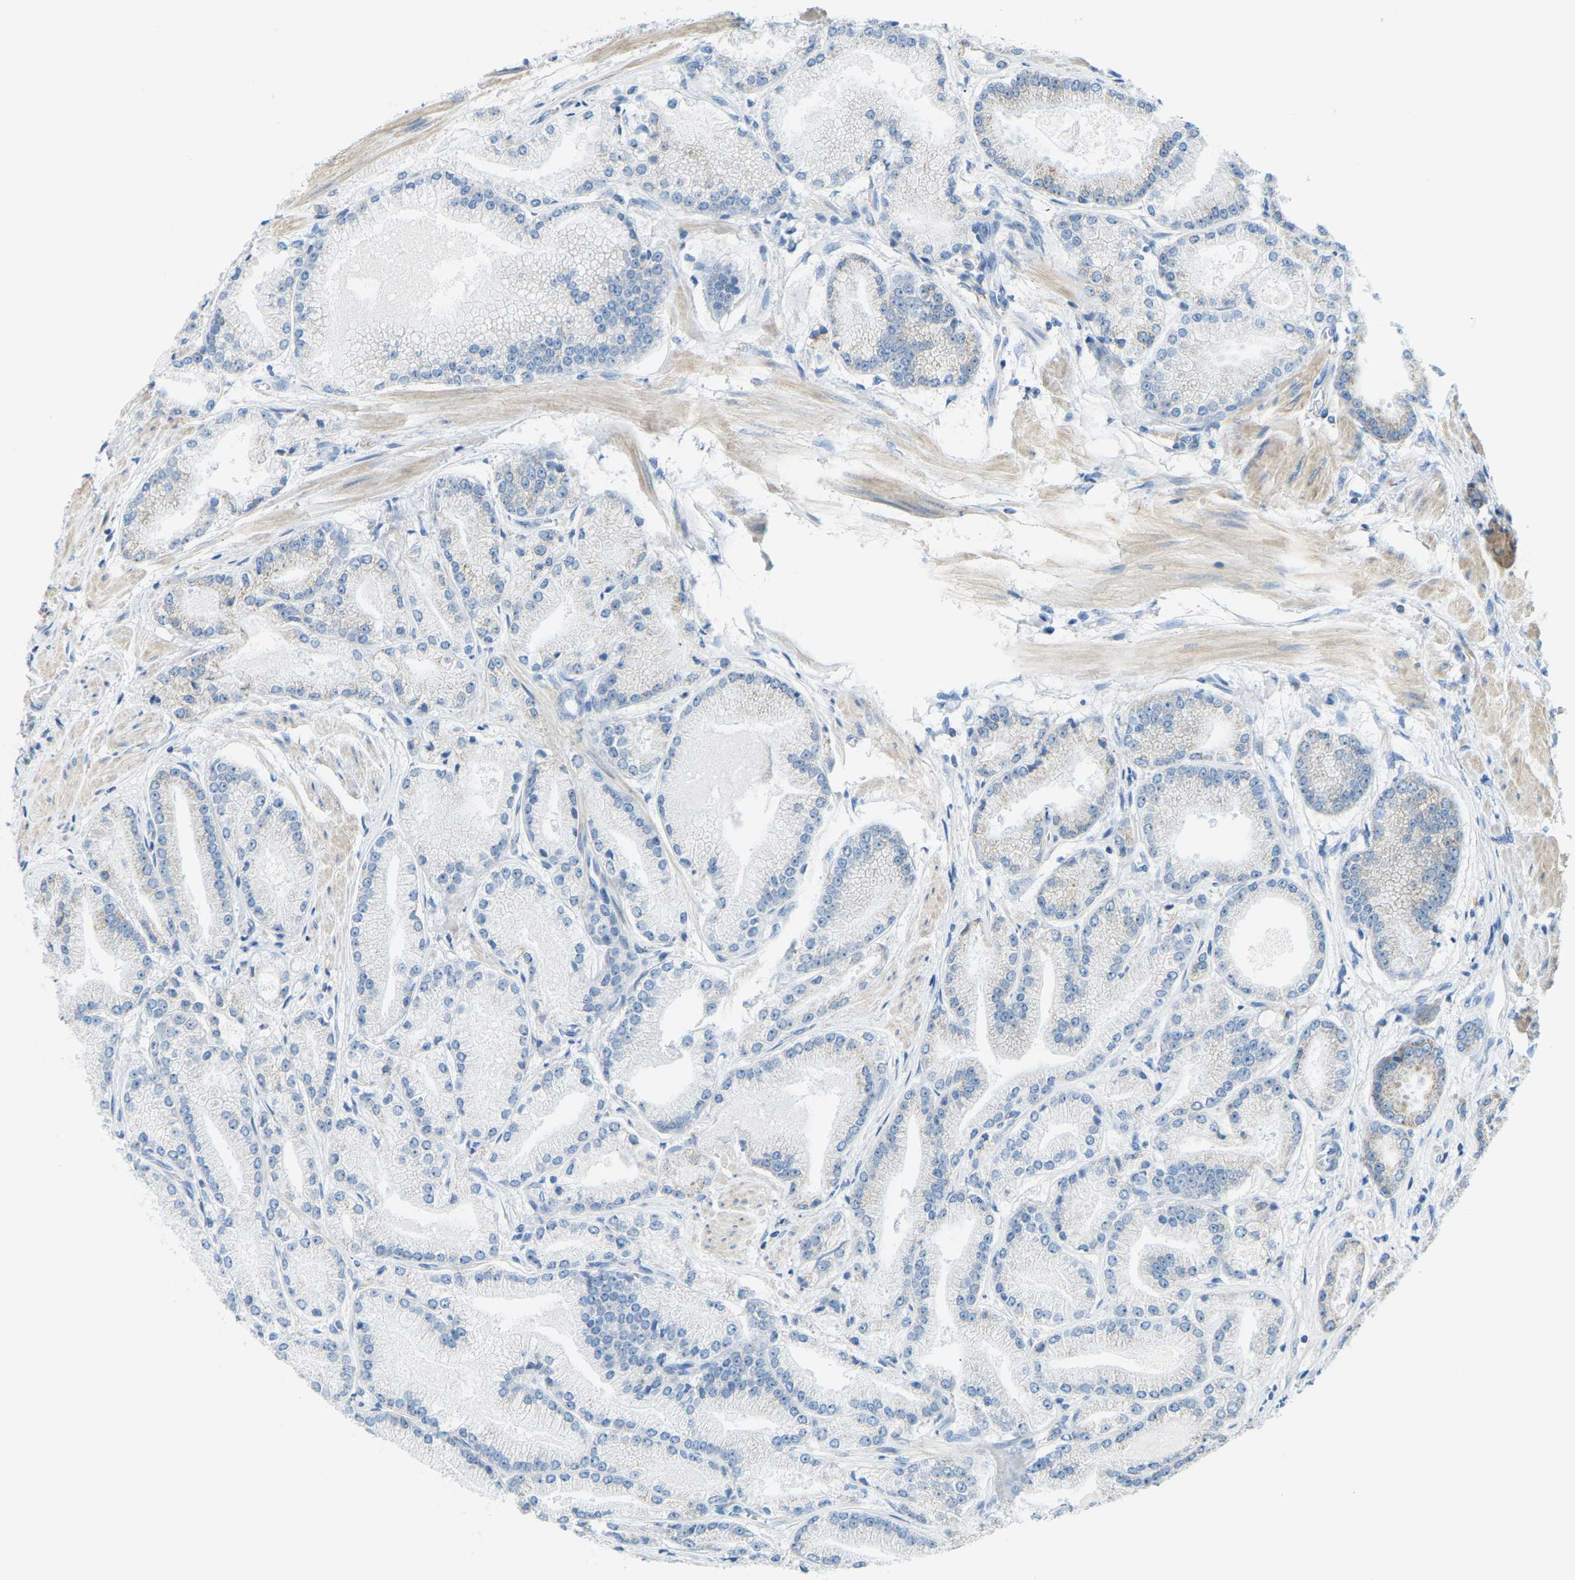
{"staining": {"intensity": "negative", "quantity": "none", "location": "none"}, "tissue": "prostate cancer", "cell_type": "Tumor cells", "image_type": "cancer", "snomed": [{"axis": "morphology", "description": "Adenocarcinoma, High grade"}, {"axis": "topography", "description": "Prostate"}], "caption": "This is an immunohistochemistry (IHC) micrograph of prostate cancer (adenocarcinoma (high-grade)). There is no positivity in tumor cells.", "gene": "GDA", "patient": {"sex": "male", "age": 50}}